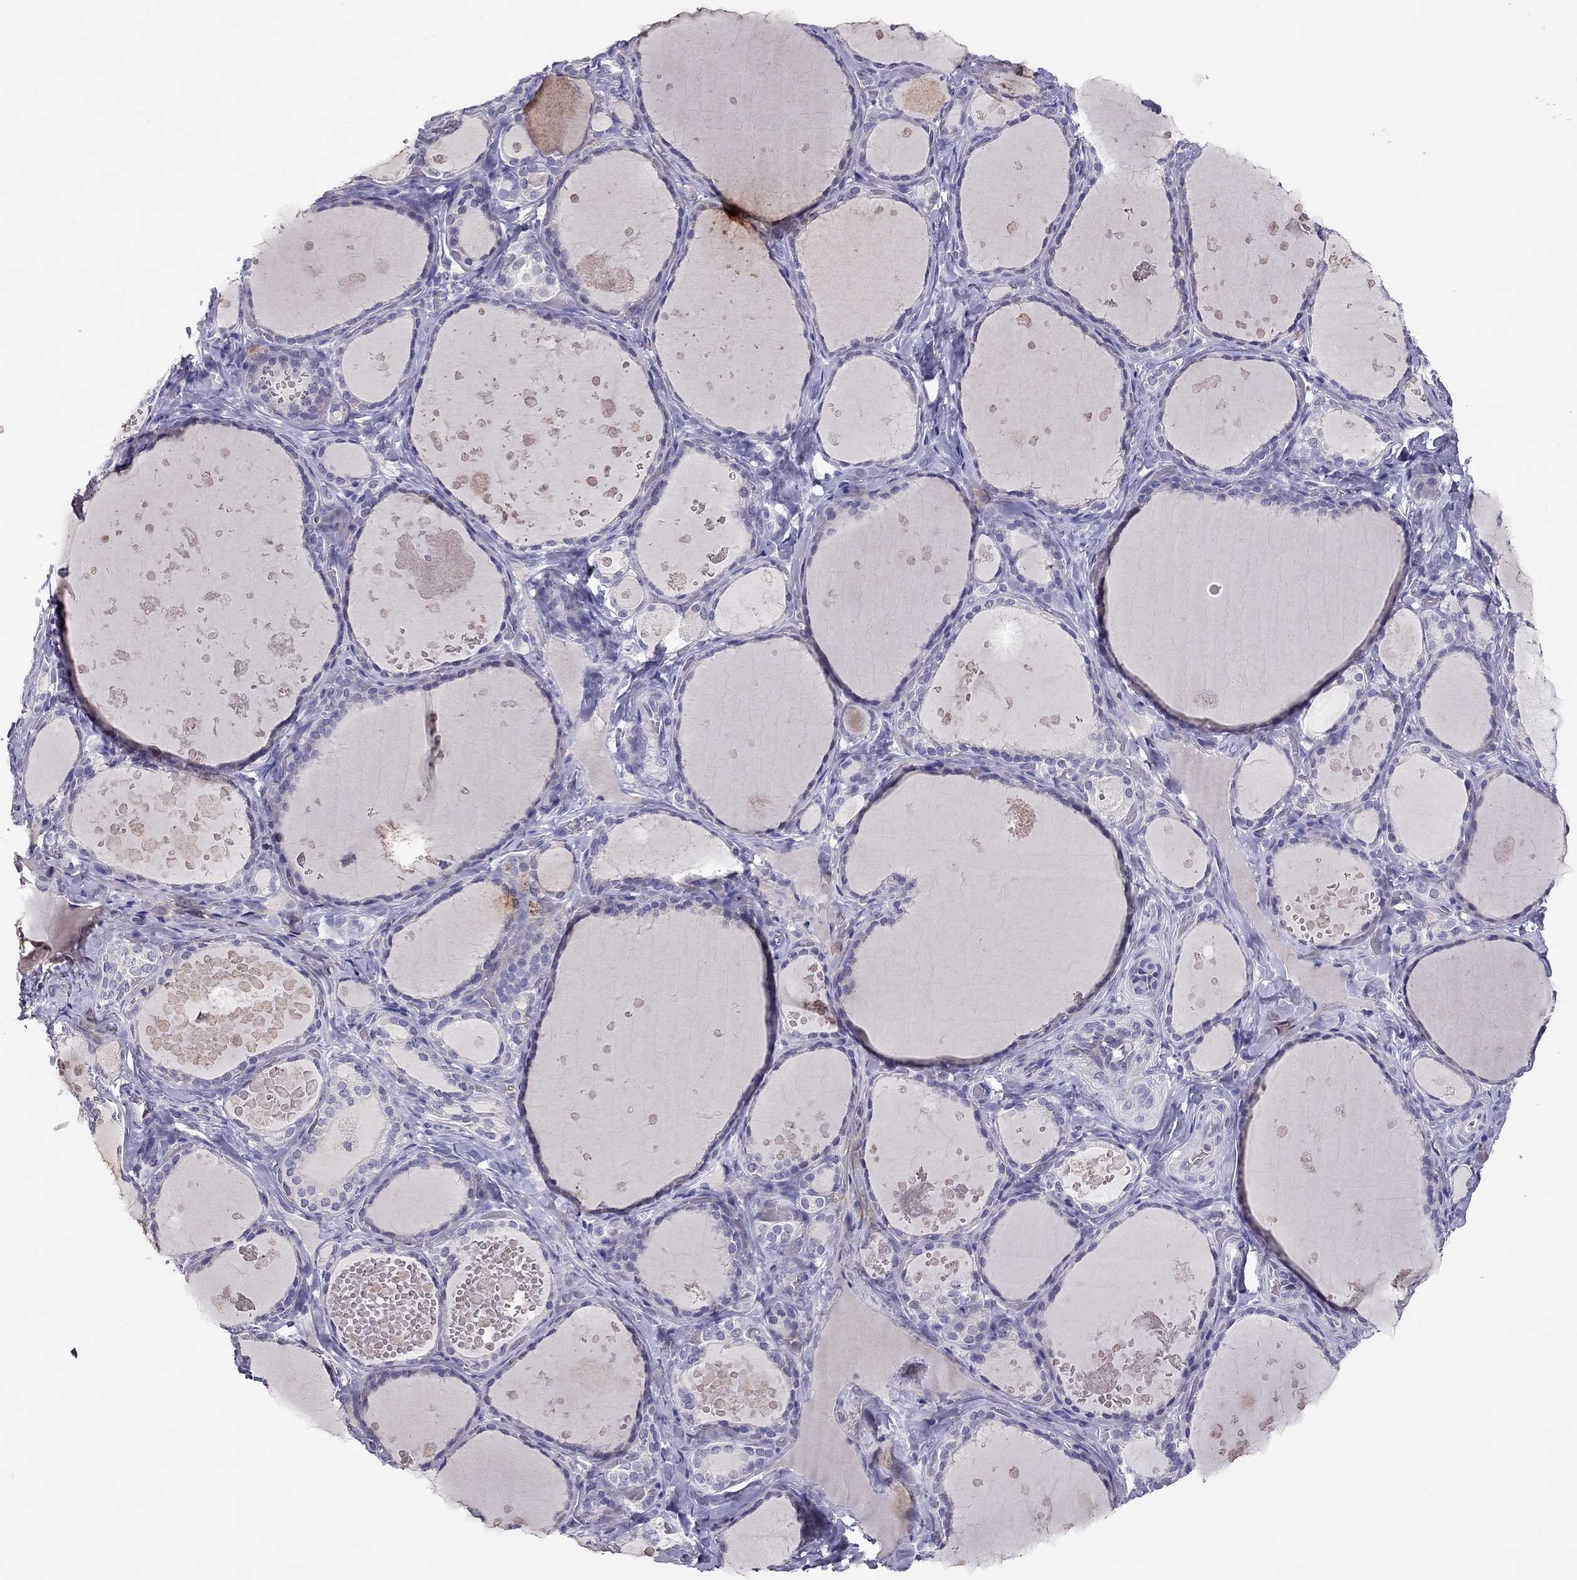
{"staining": {"intensity": "negative", "quantity": "none", "location": "none"}, "tissue": "thyroid gland", "cell_type": "Glandular cells", "image_type": "normal", "snomed": [{"axis": "morphology", "description": "Normal tissue, NOS"}, {"axis": "topography", "description": "Thyroid gland"}], "caption": "Glandular cells are negative for brown protein staining in benign thyroid gland. (IHC, brightfield microscopy, high magnification).", "gene": "ADORA2A", "patient": {"sex": "female", "age": 56}}